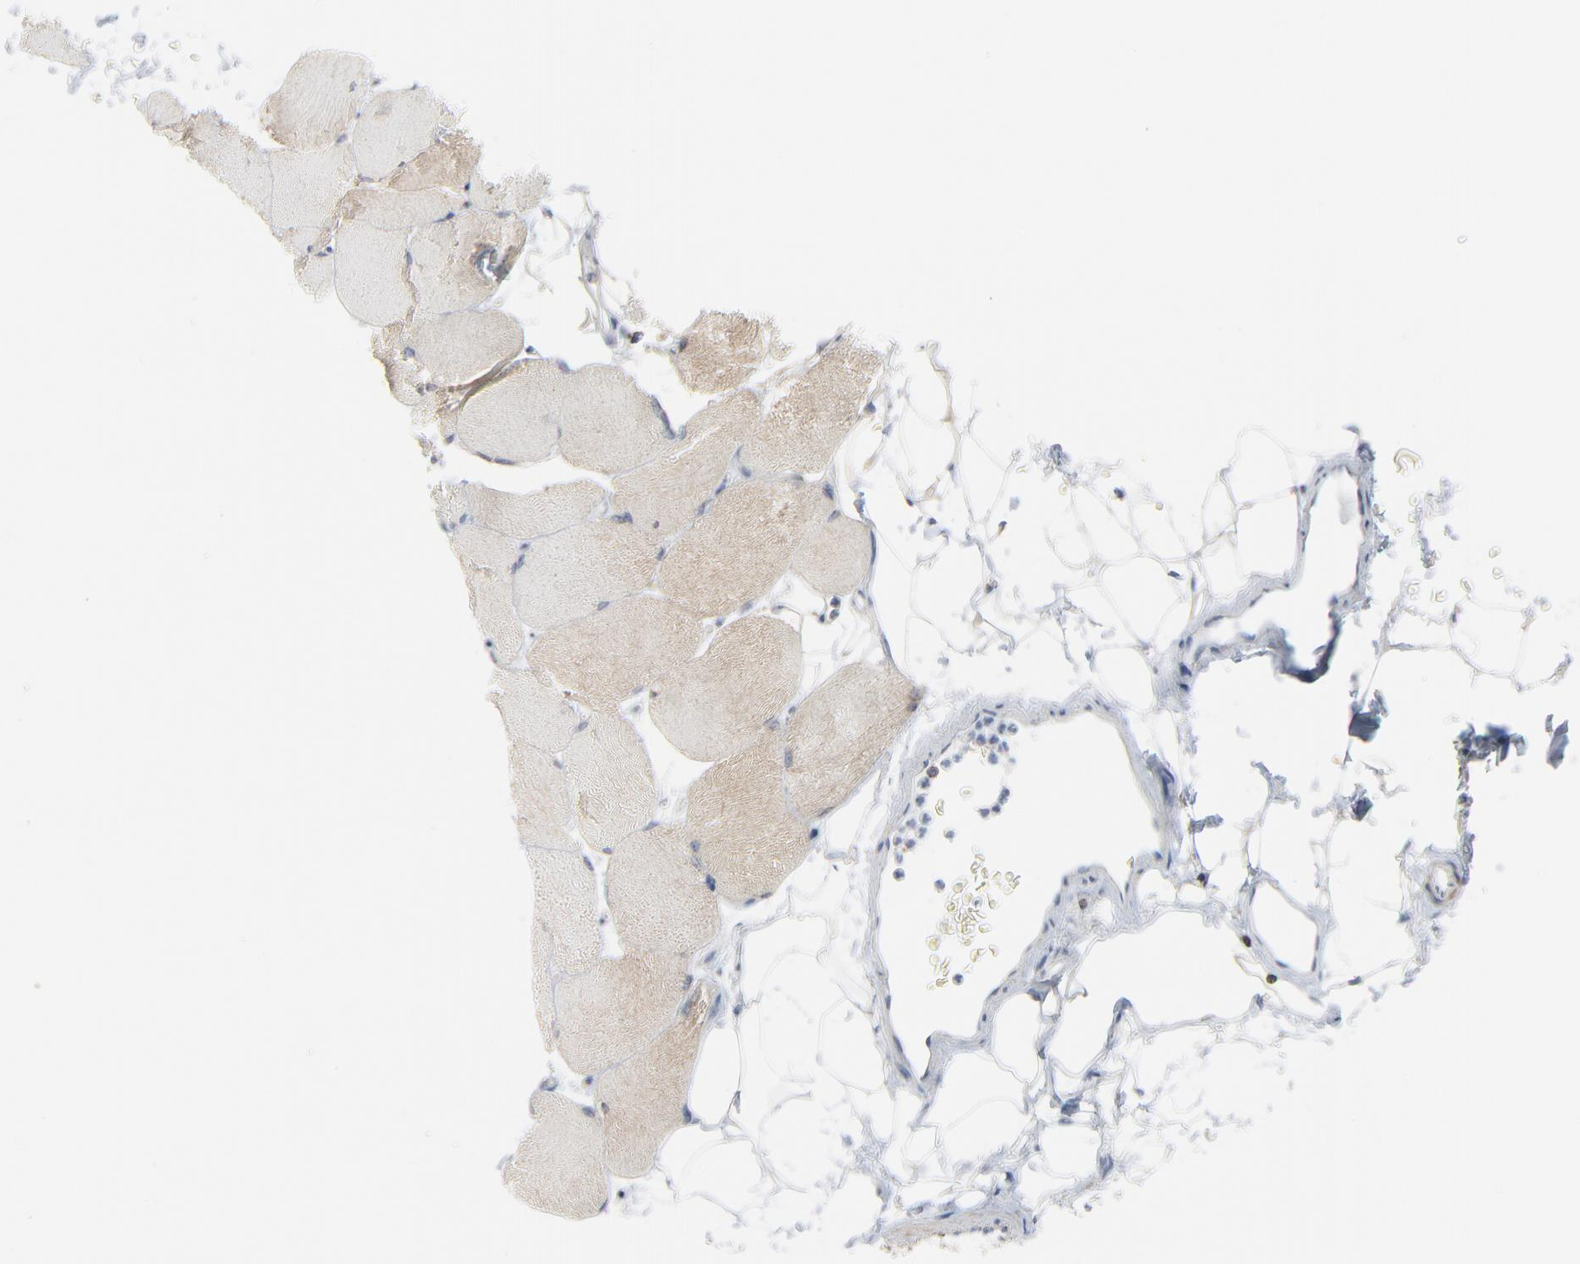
{"staining": {"intensity": "weak", "quantity": "25%-75%", "location": "cytoplasmic/membranous"}, "tissue": "skeletal muscle", "cell_type": "Myocytes", "image_type": "normal", "snomed": [{"axis": "morphology", "description": "Normal tissue, NOS"}, {"axis": "topography", "description": "Skeletal muscle"}, {"axis": "topography", "description": "Parathyroid gland"}], "caption": "This is an image of IHC staining of normal skeletal muscle, which shows weak expression in the cytoplasmic/membranous of myocytes.", "gene": "OPTN", "patient": {"sex": "female", "age": 37}}